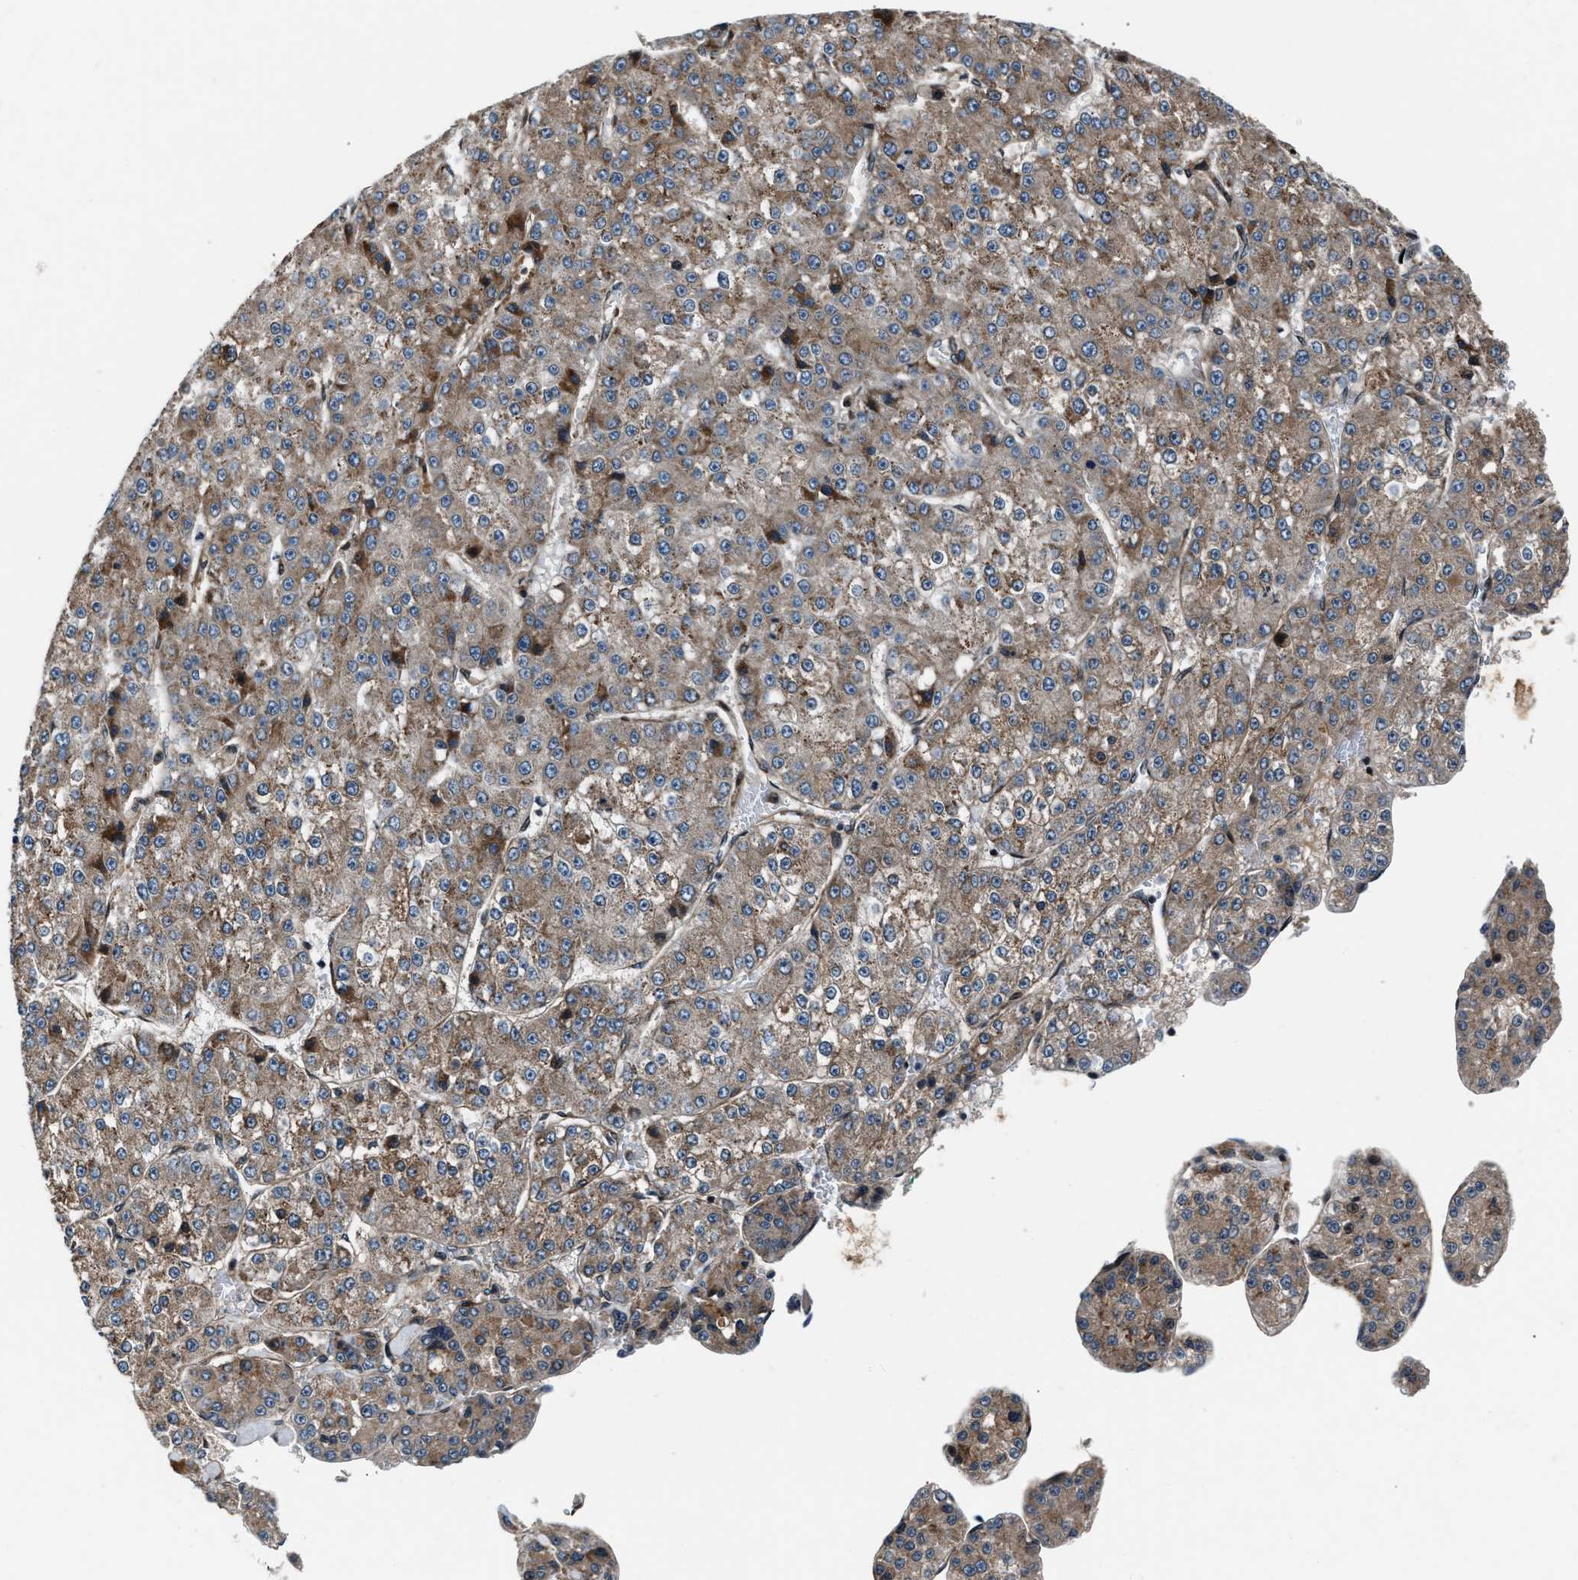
{"staining": {"intensity": "moderate", "quantity": ">75%", "location": "cytoplasmic/membranous"}, "tissue": "liver cancer", "cell_type": "Tumor cells", "image_type": "cancer", "snomed": [{"axis": "morphology", "description": "Carcinoma, Hepatocellular, NOS"}, {"axis": "topography", "description": "Liver"}], "caption": "Brown immunohistochemical staining in human hepatocellular carcinoma (liver) demonstrates moderate cytoplasmic/membranous positivity in approximately >75% of tumor cells.", "gene": "DYNC2I1", "patient": {"sex": "female", "age": 73}}